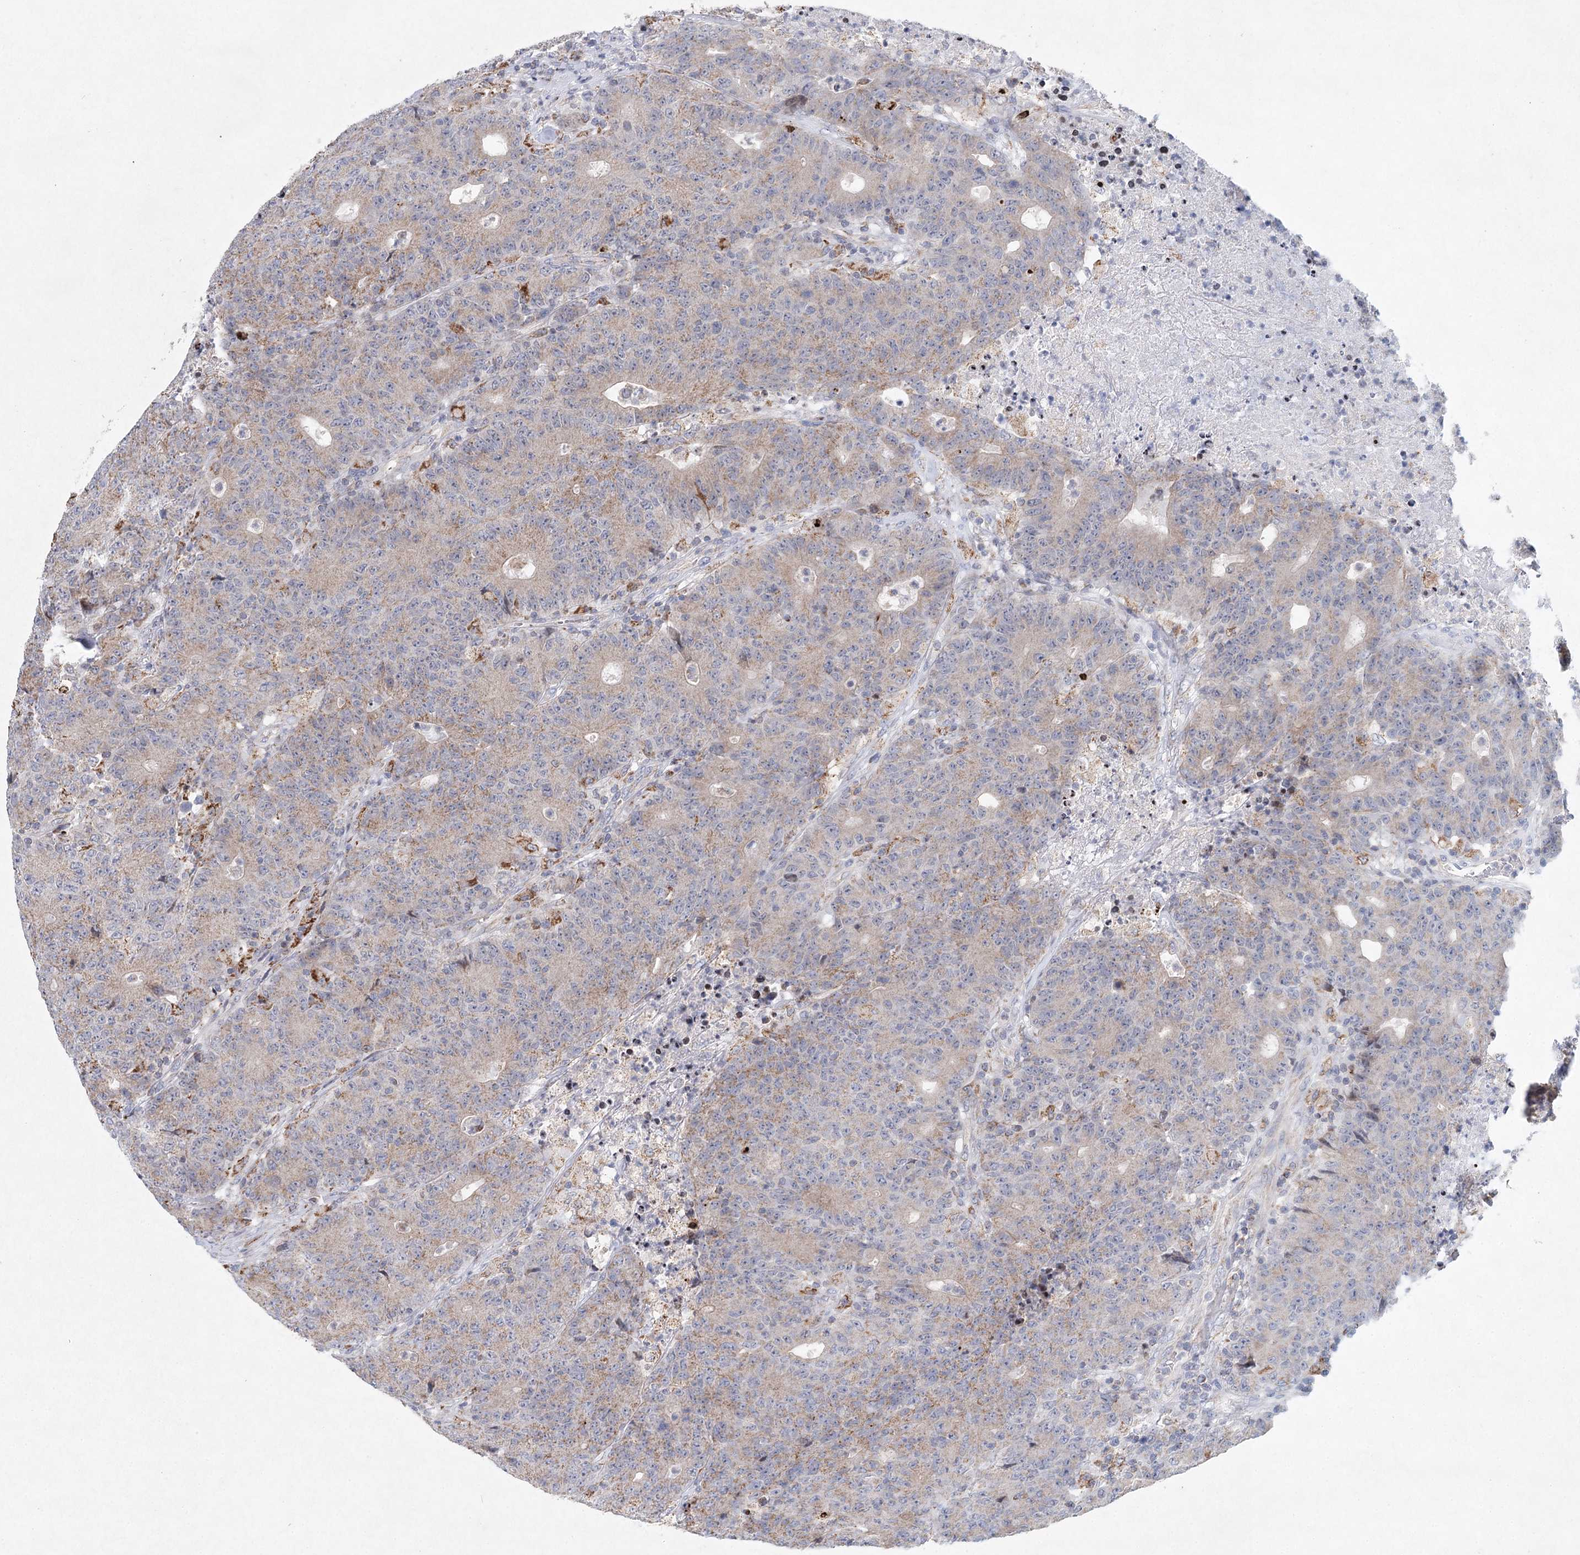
{"staining": {"intensity": "weak", "quantity": "<25%", "location": "cytoplasmic/membranous"}, "tissue": "colorectal cancer", "cell_type": "Tumor cells", "image_type": "cancer", "snomed": [{"axis": "morphology", "description": "Adenocarcinoma, NOS"}, {"axis": "topography", "description": "Colon"}], "caption": "High magnification brightfield microscopy of colorectal adenocarcinoma stained with DAB (3,3'-diaminobenzidine) (brown) and counterstained with hematoxylin (blue): tumor cells show no significant staining. (Immunohistochemistry (ihc), brightfield microscopy, high magnification).", "gene": "XPO6", "patient": {"sex": "female", "age": 75}}